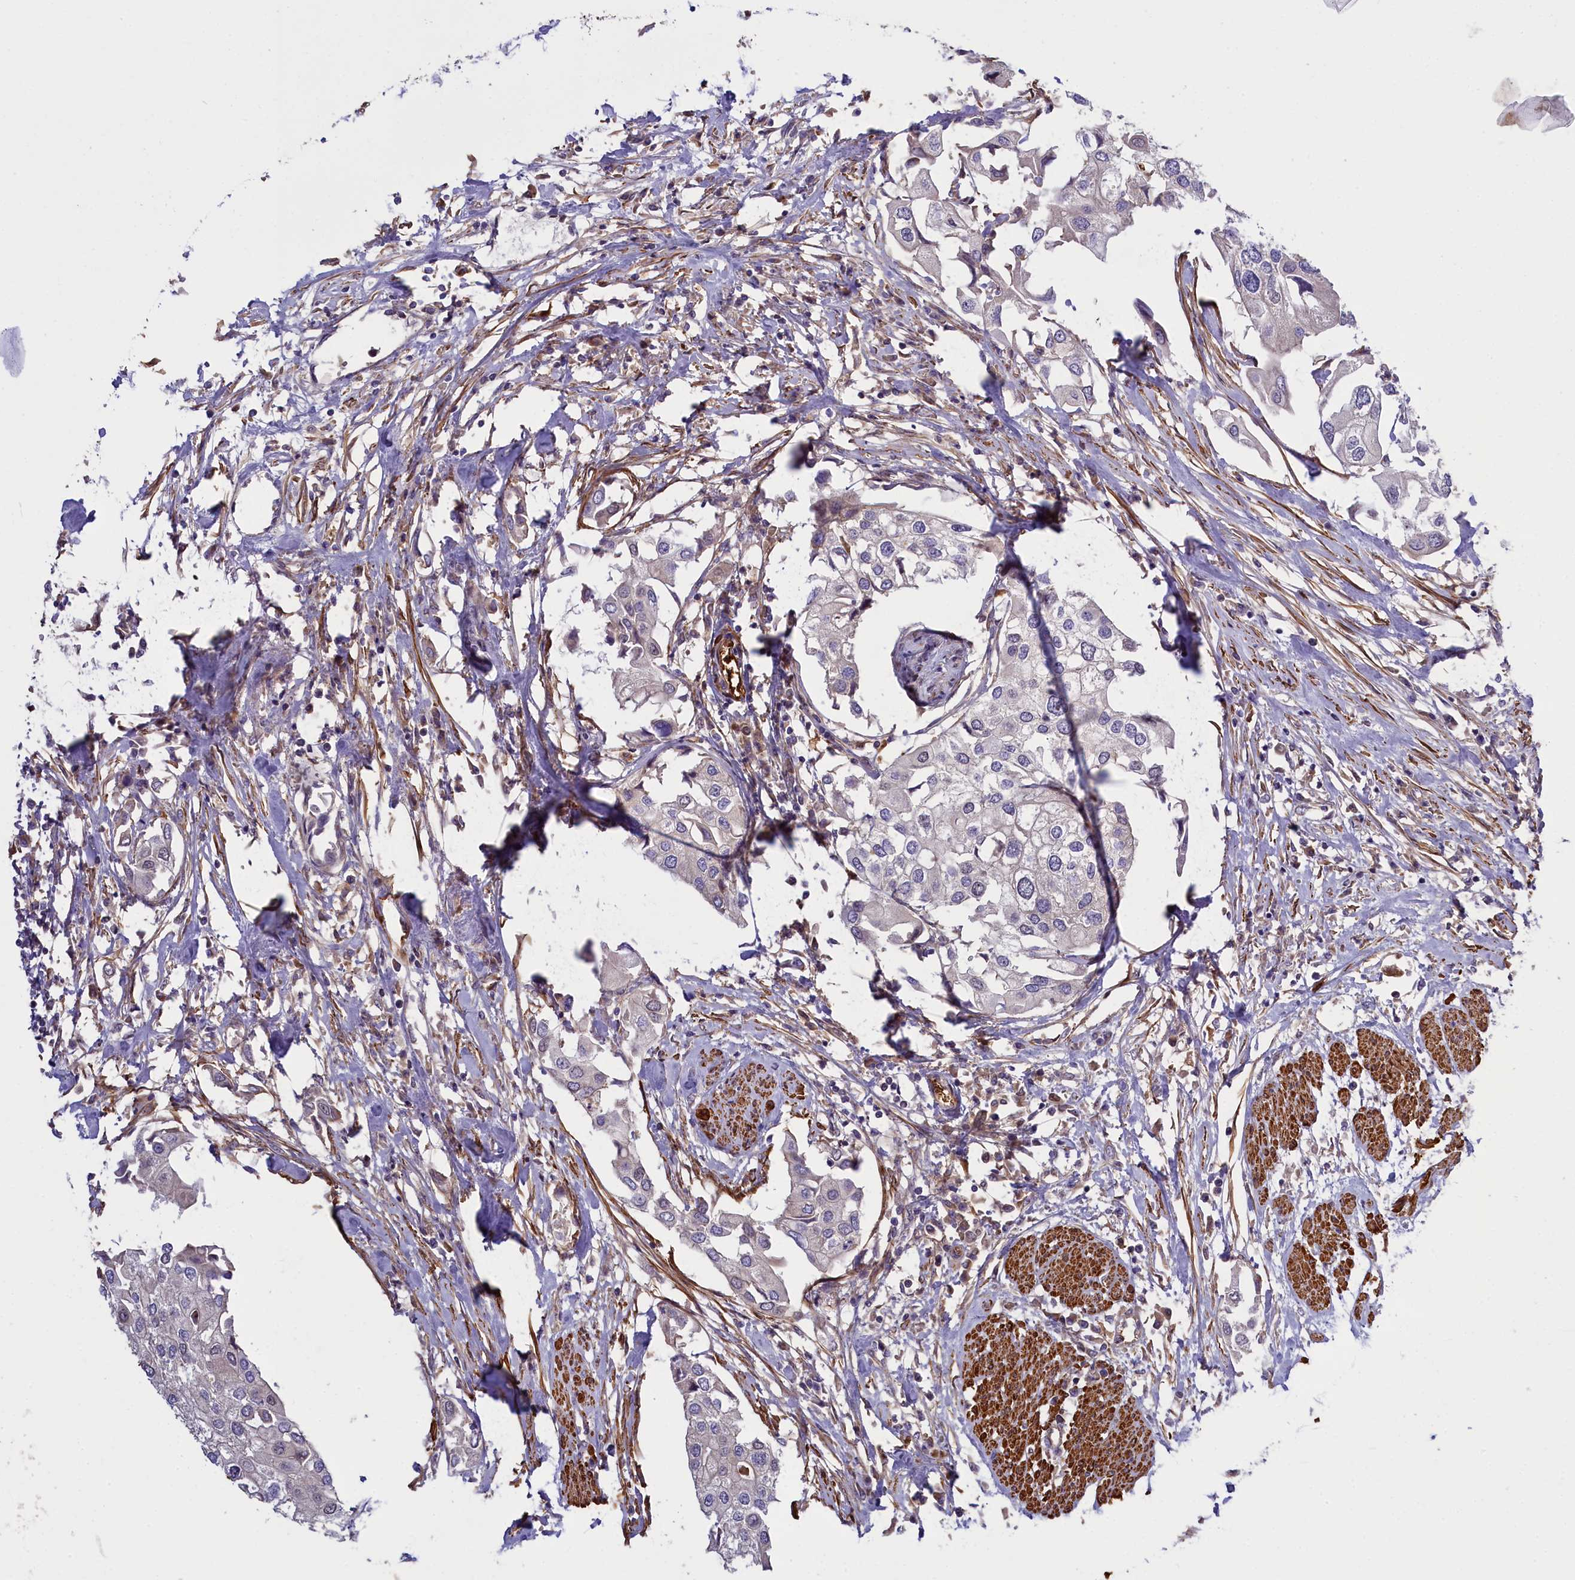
{"staining": {"intensity": "negative", "quantity": "none", "location": "none"}, "tissue": "urothelial cancer", "cell_type": "Tumor cells", "image_type": "cancer", "snomed": [{"axis": "morphology", "description": "Urothelial carcinoma, High grade"}, {"axis": "topography", "description": "Urinary bladder"}], "caption": "An immunohistochemistry (IHC) image of urothelial cancer is shown. There is no staining in tumor cells of urothelial cancer.", "gene": "FUZ", "patient": {"sex": "male", "age": 64}}